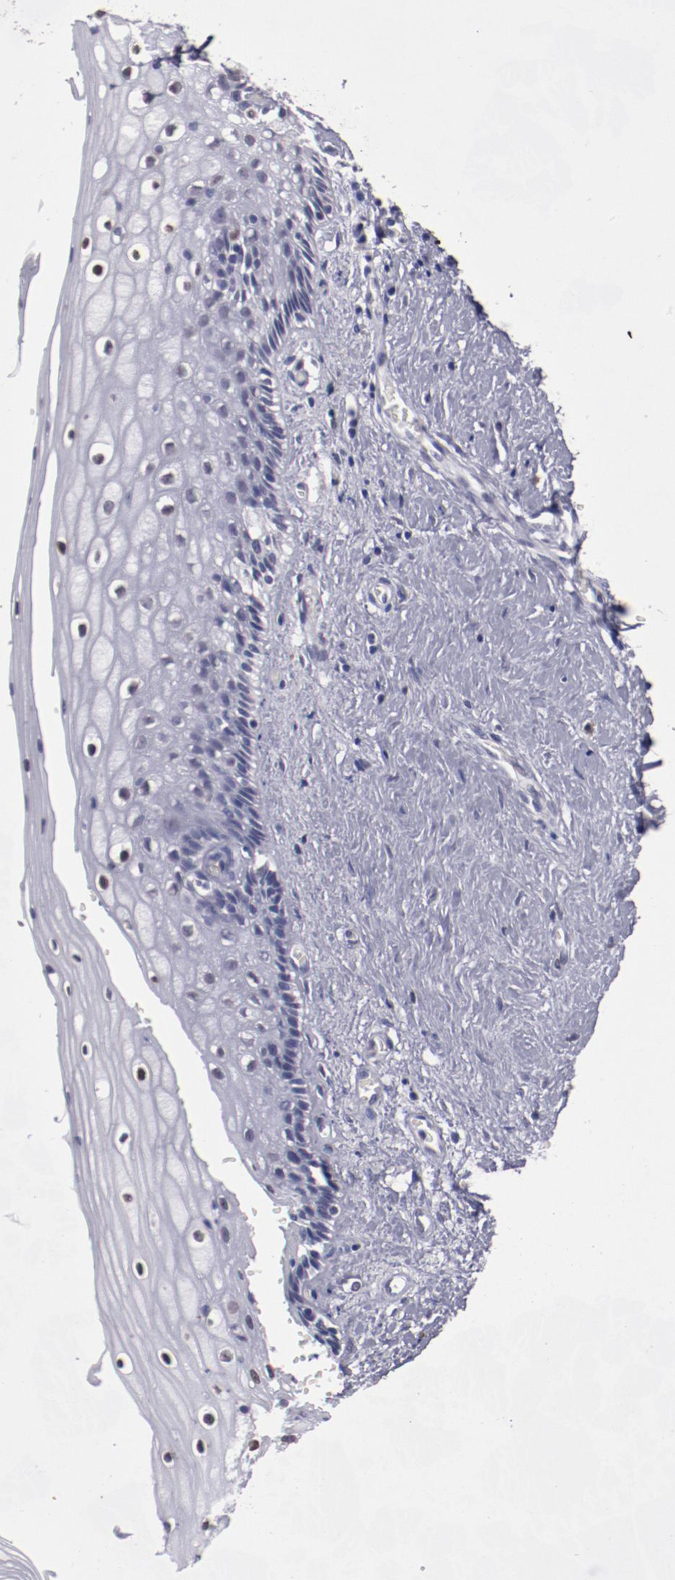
{"staining": {"intensity": "negative", "quantity": "none", "location": "none"}, "tissue": "vagina", "cell_type": "Squamous epithelial cells", "image_type": "normal", "snomed": [{"axis": "morphology", "description": "Normal tissue, NOS"}, {"axis": "topography", "description": "Vagina"}], "caption": "Squamous epithelial cells show no significant protein positivity in normal vagina.", "gene": "IRF4", "patient": {"sex": "female", "age": 46}}